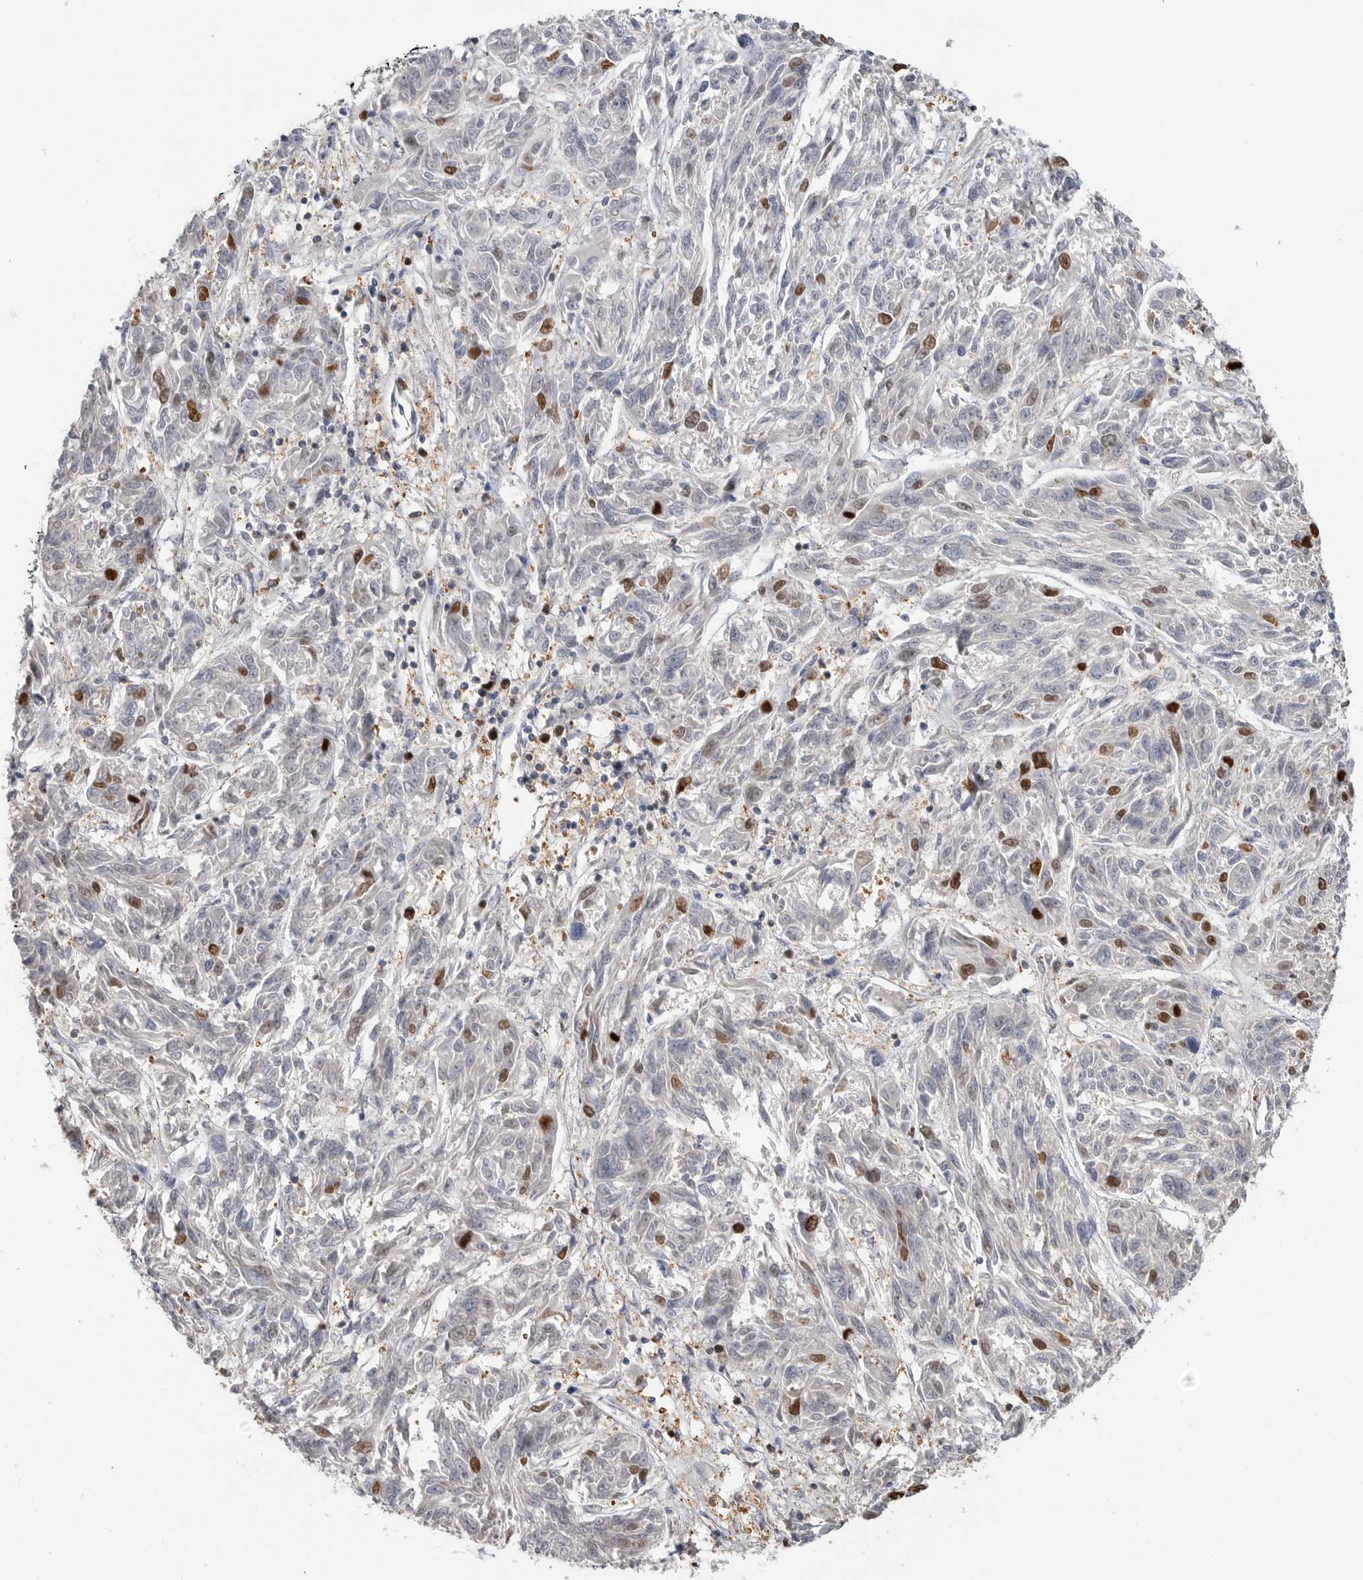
{"staining": {"intensity": "strong", "quantity": "<25%", "location": "nuclear"}, "tissue": "melanoma", "cell_type": "Tumor cells", "image_type": "cancer", "snomed": [{"axis": "morphology", "description": "Malignant melanoma, NOS"}, {"axis": "topography", "description": "Skin"}], "caption": "Immunohistochemical staining of human melanoma exhibits medium levels of strong nuclear staining in about <25% of tumor cells. (DAB (3,3'-diaminobenzidine) IHC with brightfield microscopy, high magnification).", "gene": "TOP2A", "patient": {"sex": "male", "age": 53}}